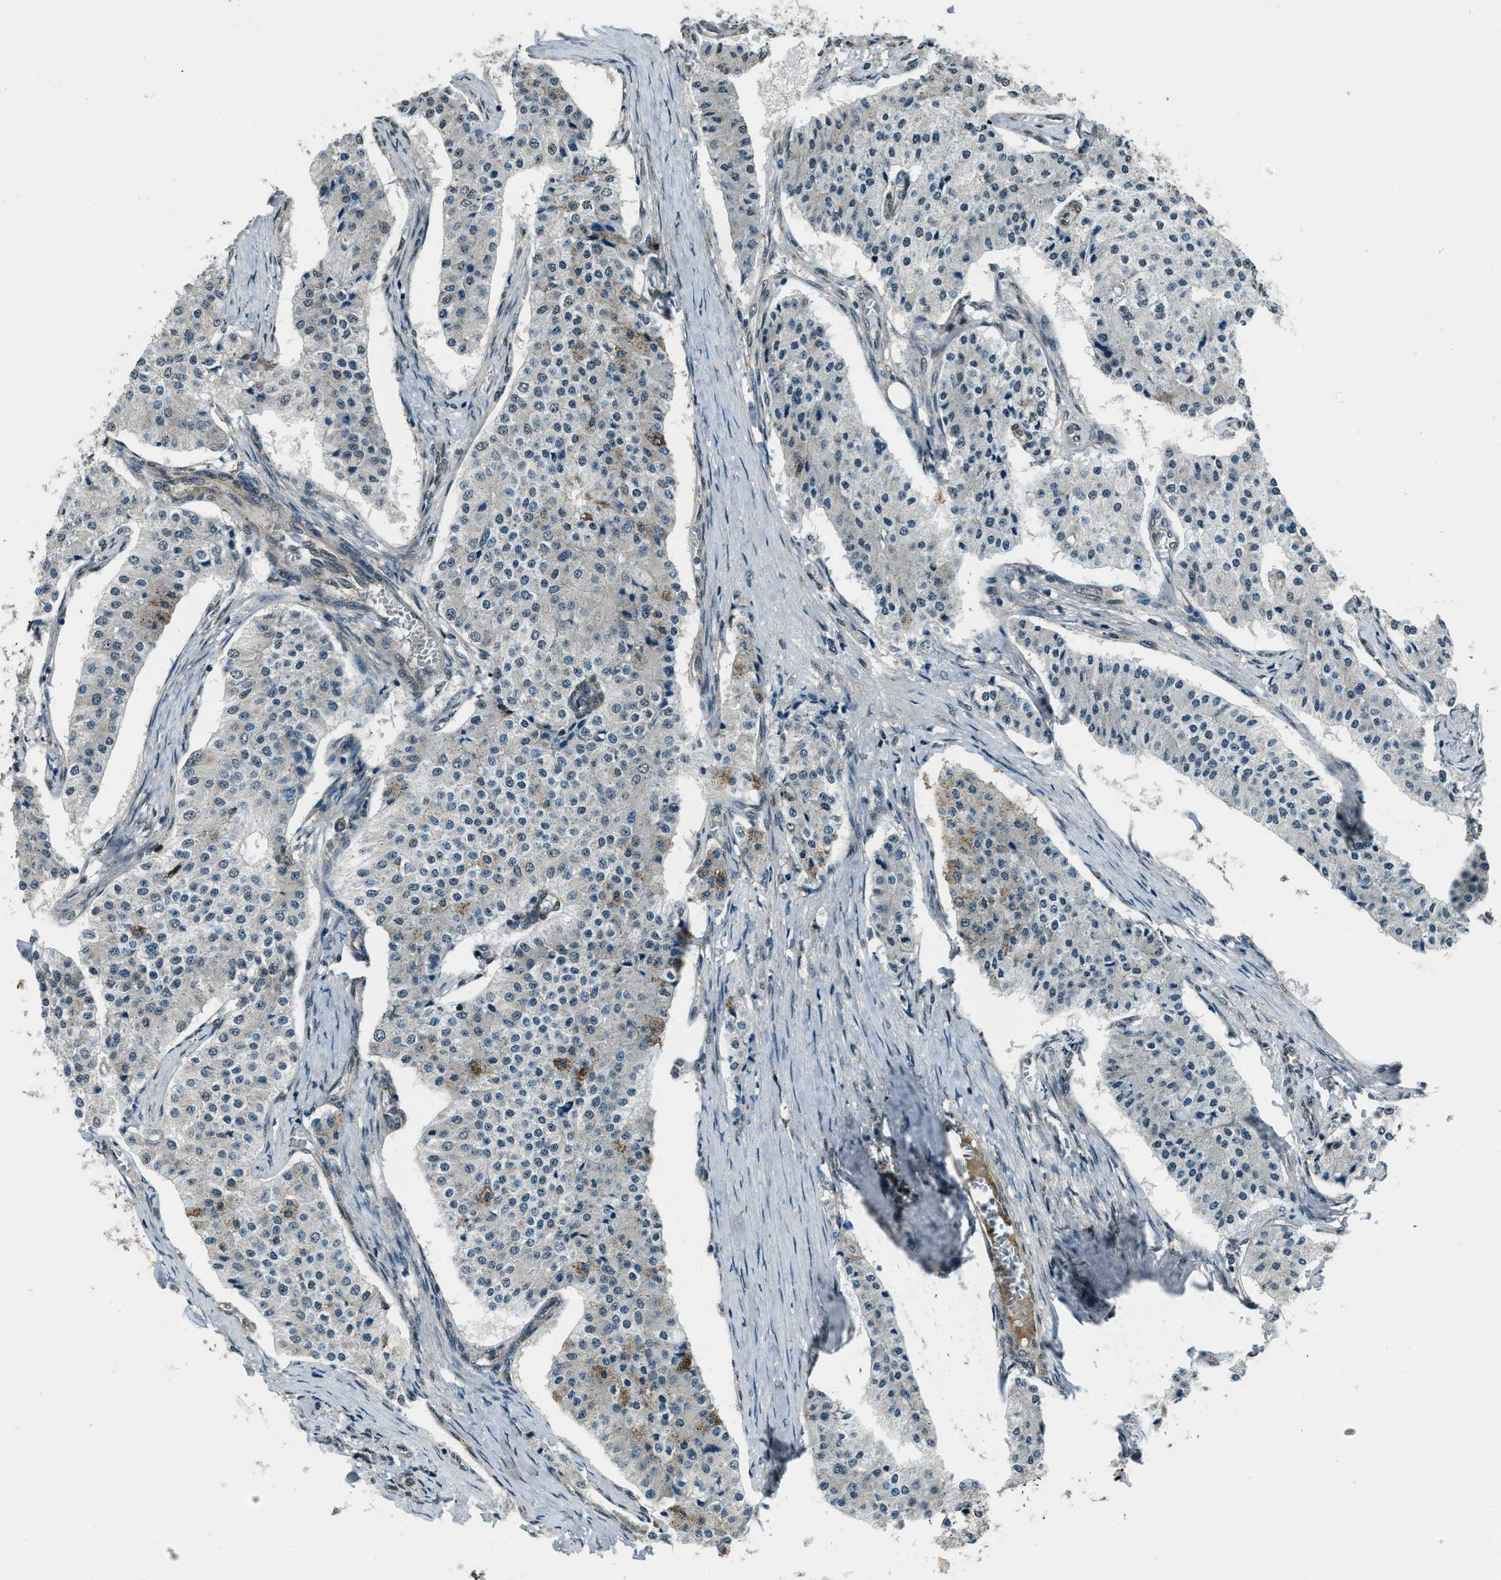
{"staining": {"intensity": "moderate", "quantity": "<25%", "location": "cytoplasmic/membranous"}, "tissue": "carcinoid", "cell_type": "Tumor cells", "image_type": "cancer", "snomed": [{"axis": "morphology", "description": "Carcinoid, malignant, NOS"}, {"axis": "topography", "description": "Colon"}], "caption": "This photomicrograph shows immunohistochemistry (IHC) staining of human malignant carcinoid, with low moderate cytoplasmic/membranous staining in approximately <25% of tumor cells.", "gene": "SVIL", "patient": {"sex": "female", "age": 52}}